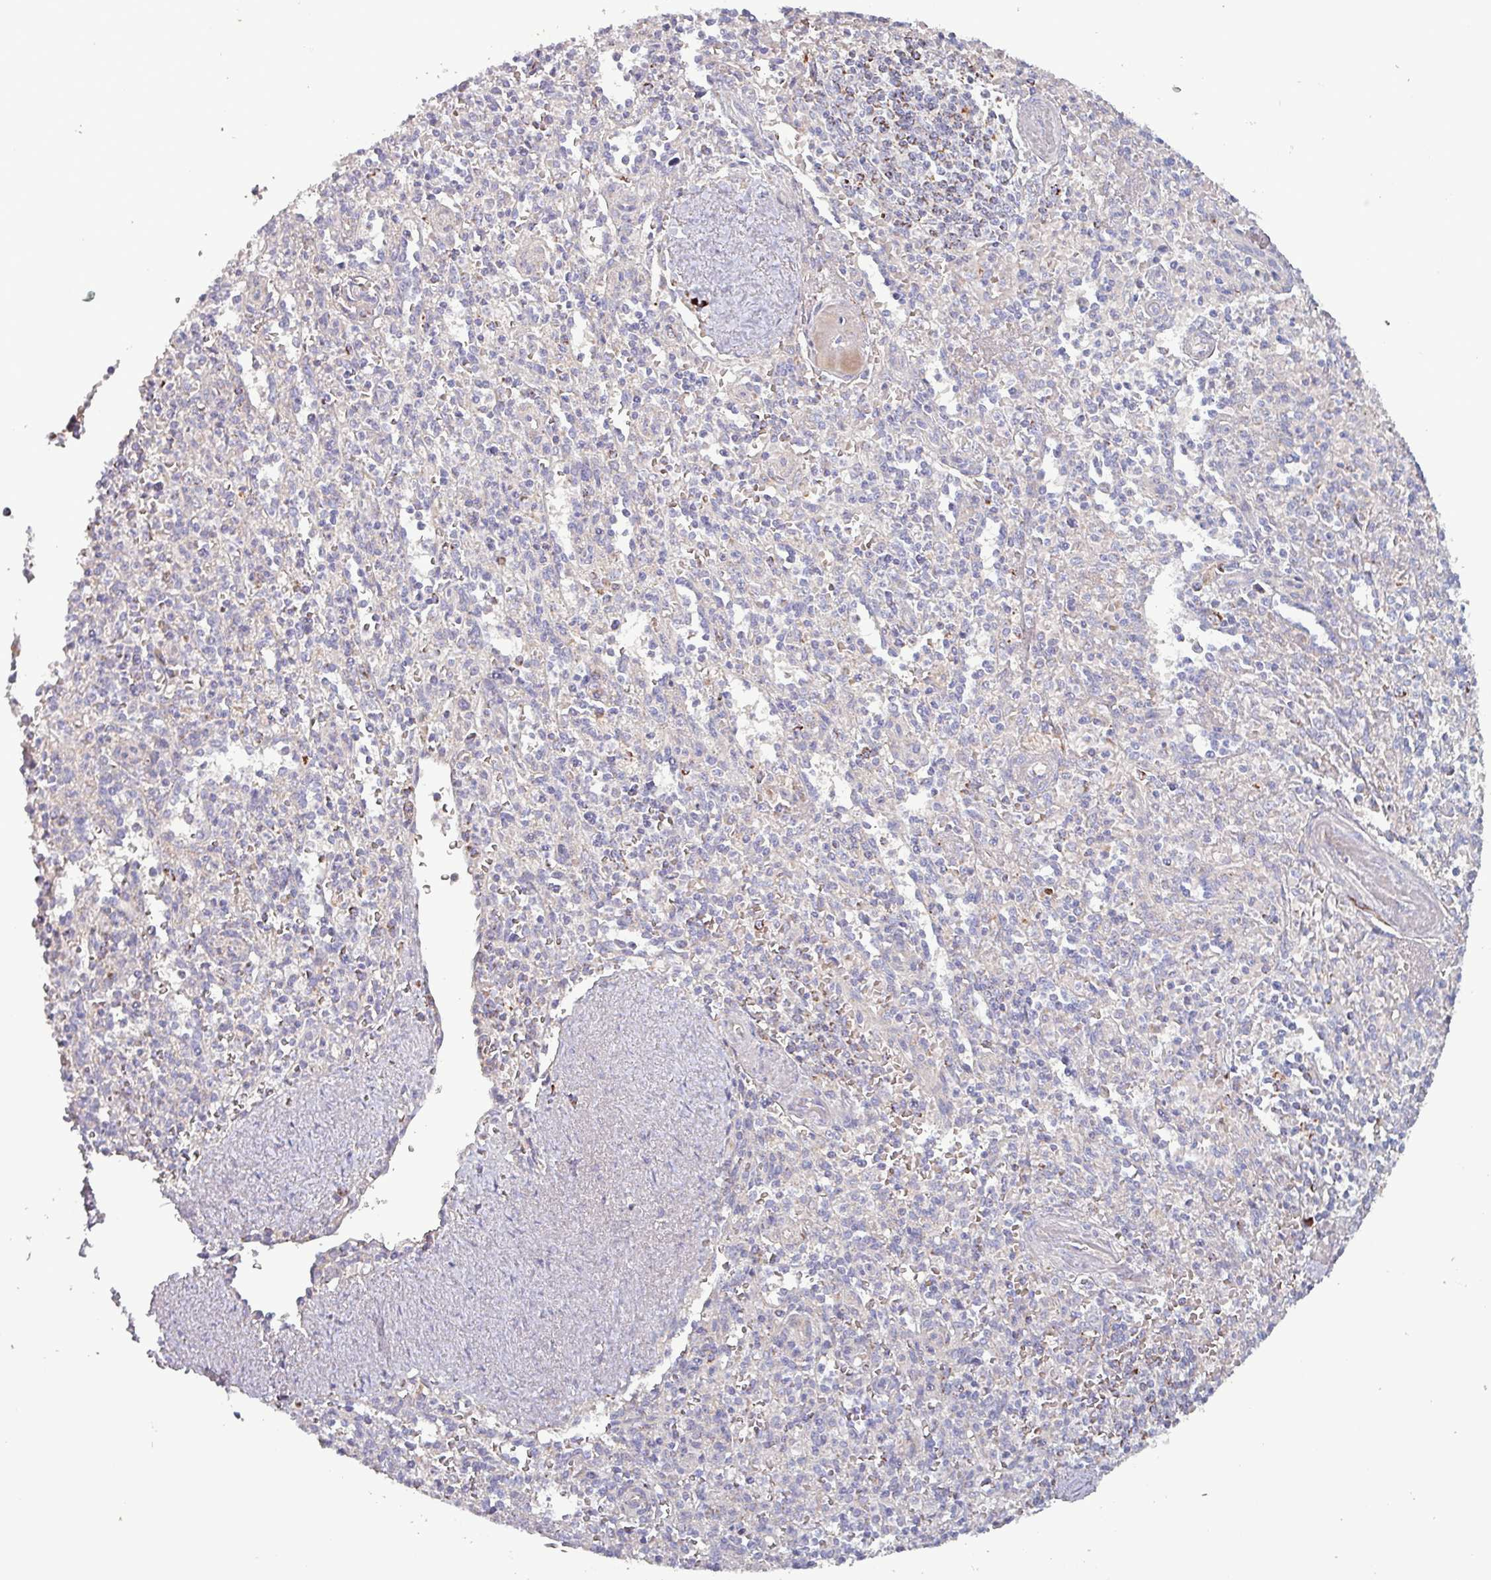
{"staining": {"intensity": "moderate", "quantity": "<25%", "location": "cytoplasmic/membranous"}, "tissue": "spleen", "cell_type": "Cells in red pulp", "image_type": "normal", "snomed": [{"axis": "morphology", "description": "Normal tissue, NOS"}, {"axis": "topography", "description": "Spleen"}], "caption": "An image showing moderate cytoplasmic/membranous staining in about <25% of cells in red pulp in unremarkable spleen, as visualized by brown immunohistochemical staining.", "gene": "ZNF322", "patient": {"sex": "female", "age": 70}}